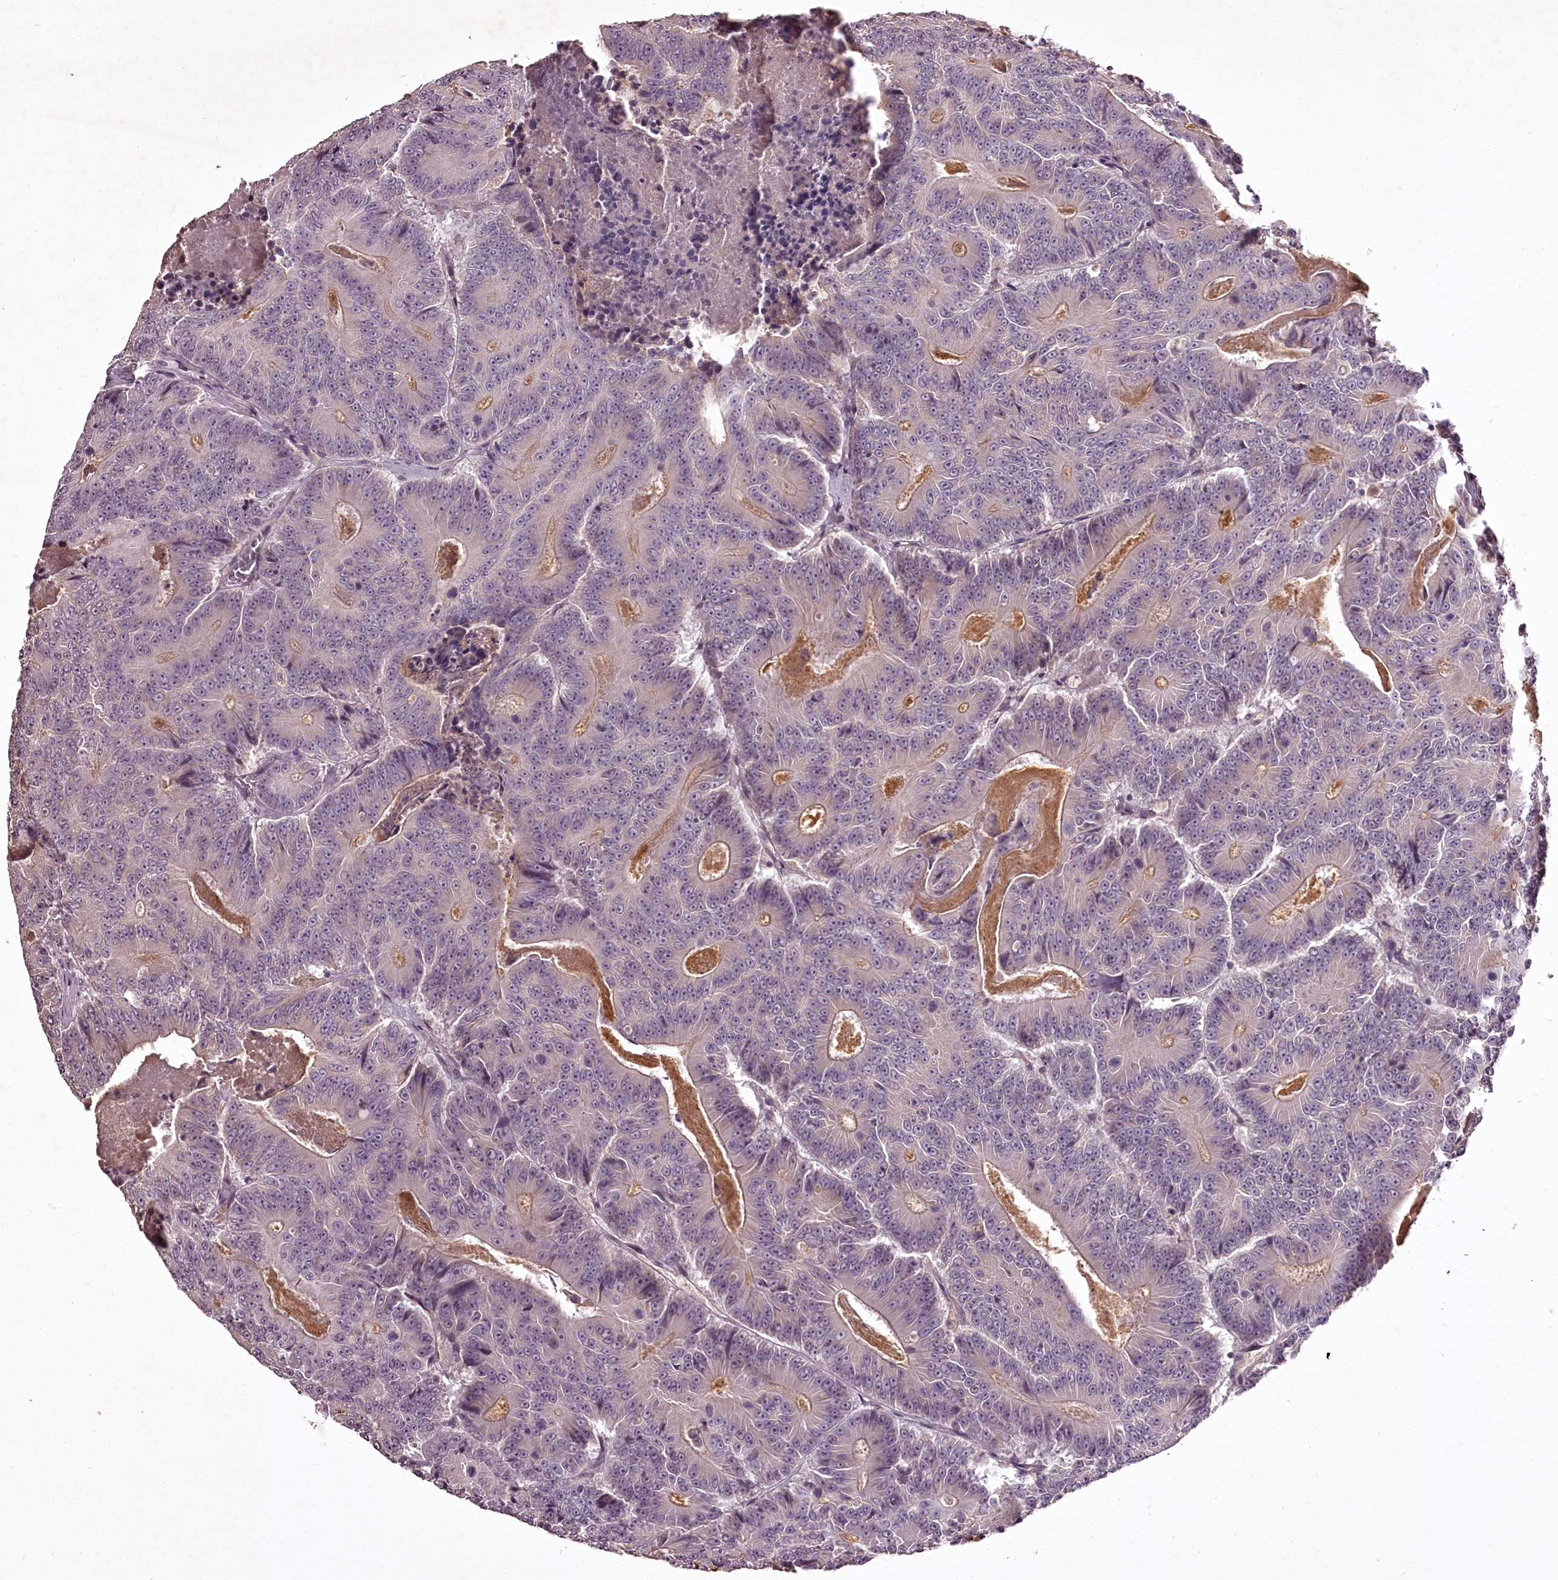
{"staining": {"intensity": "negative", "quantity": "none", "location": "none"}, "tissue": "colorectal cancer", "cell_type": "Tumor cells", "image_type": "cancer", "snomed": [{"axis": "morphology", "description": "Adenocarcinoma, NOS"}, {"axis": "topography", "description": "Colon"}], "caption": "Immunohistochemical staining of colorectal cancer exhibits no significant expression in tumor cells. The staining is performed using DAB brown chromogen with nuclei counter-stained in using hematoxylin.", "gene": "RBMXL2", "patient": {"sex": "male", "age": 83}}